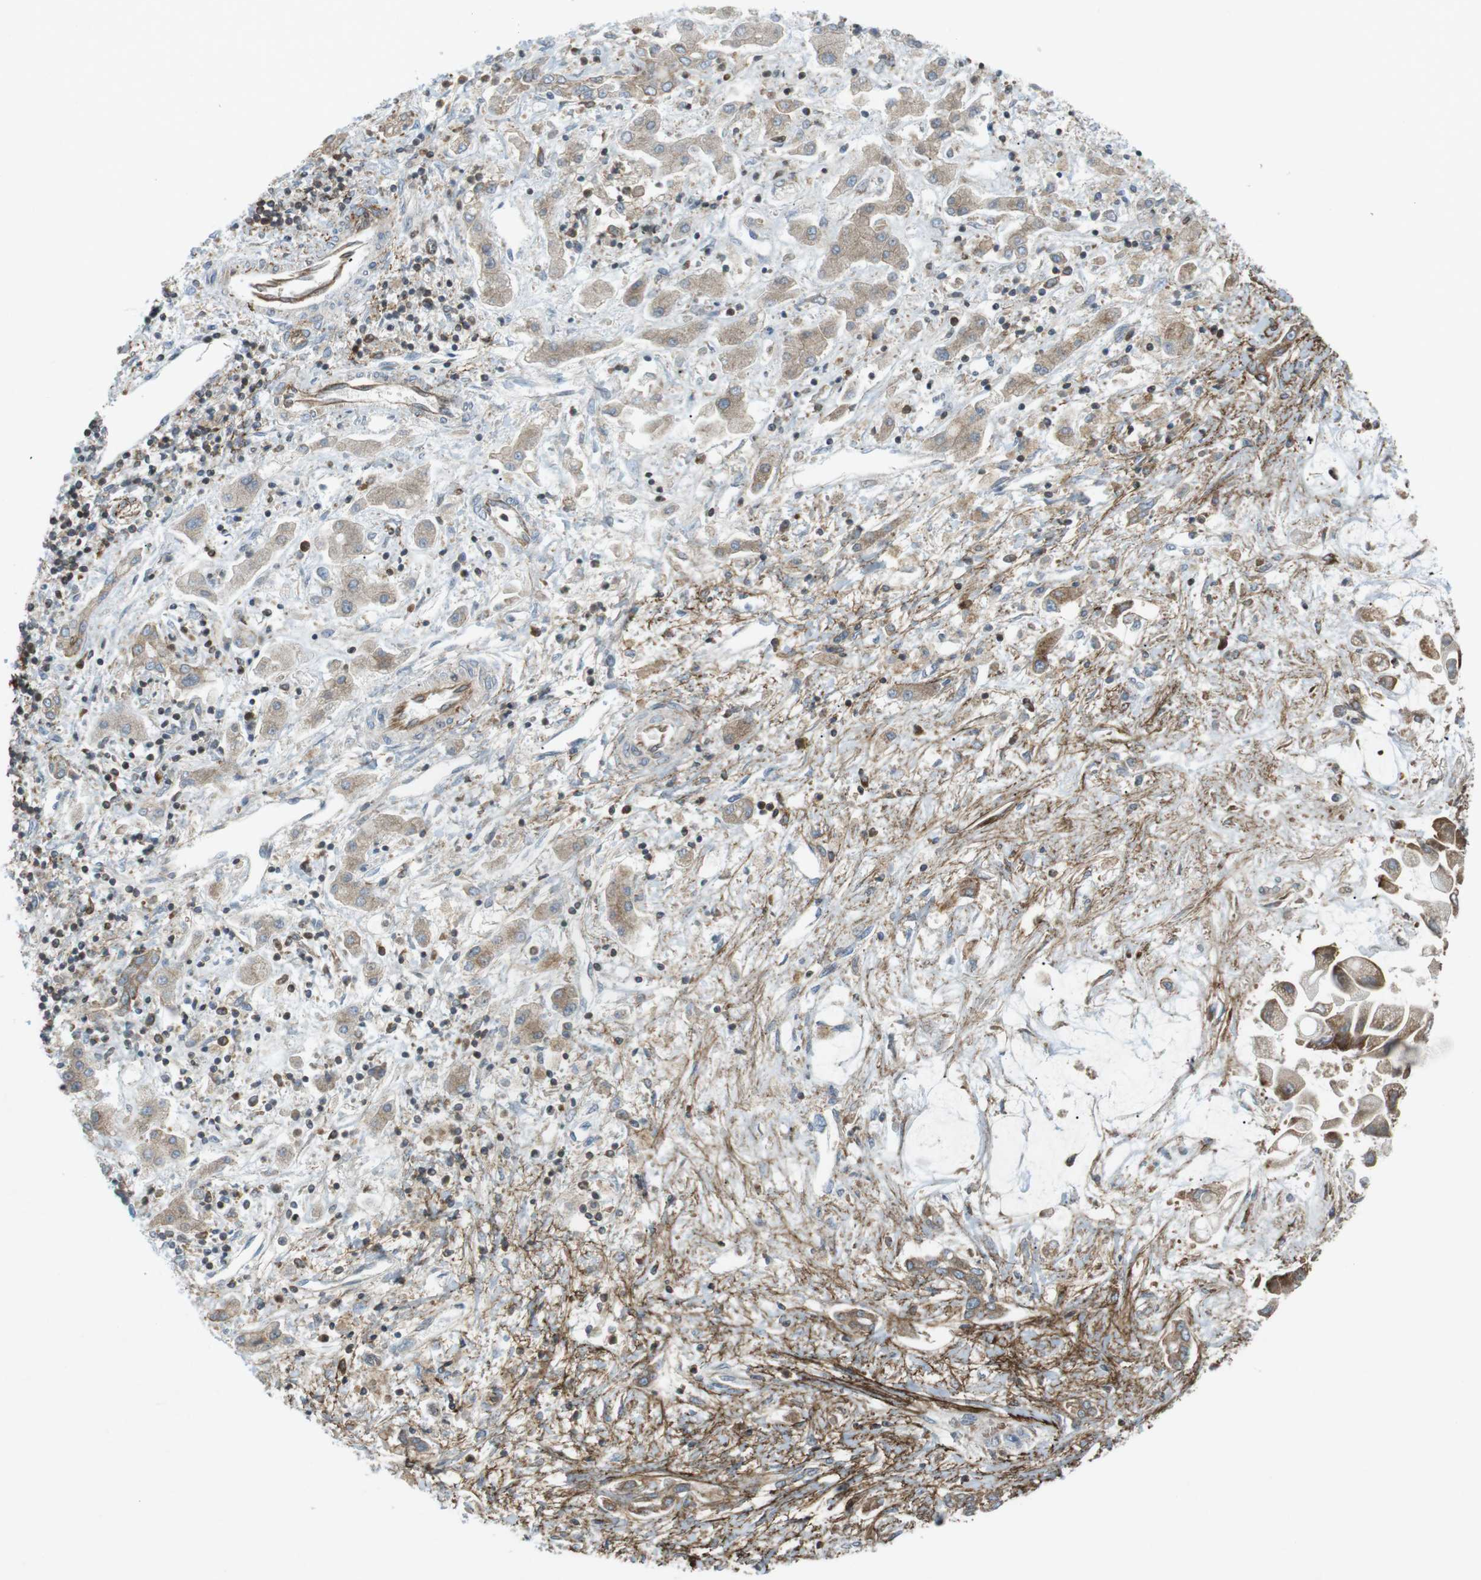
{"staining": {"intensity": "moderate", "quantity": ">75%", "location": "cytoplasmic/membranous"}, "tissue": "liver cancer", "cell_type": "Tumor cells", "image_type": "cancer", "snomed": [{"axis": "morphology", "description": "Cholangiocarcinoma"}, {"axis": "topography", "description": "Liver"}], "caption": "The immunohistochemical stain highlights moderate cytoplasmic/membranous expression in tumor cells of liver cholangiocarcinoma tissue. The staining is performed using DAB brown chromogen to label protein expression. The nuclei are counter-stained blue using hematoxylin.", "gene": "FLII", "patient": {"sex": "male", "age": 50}}